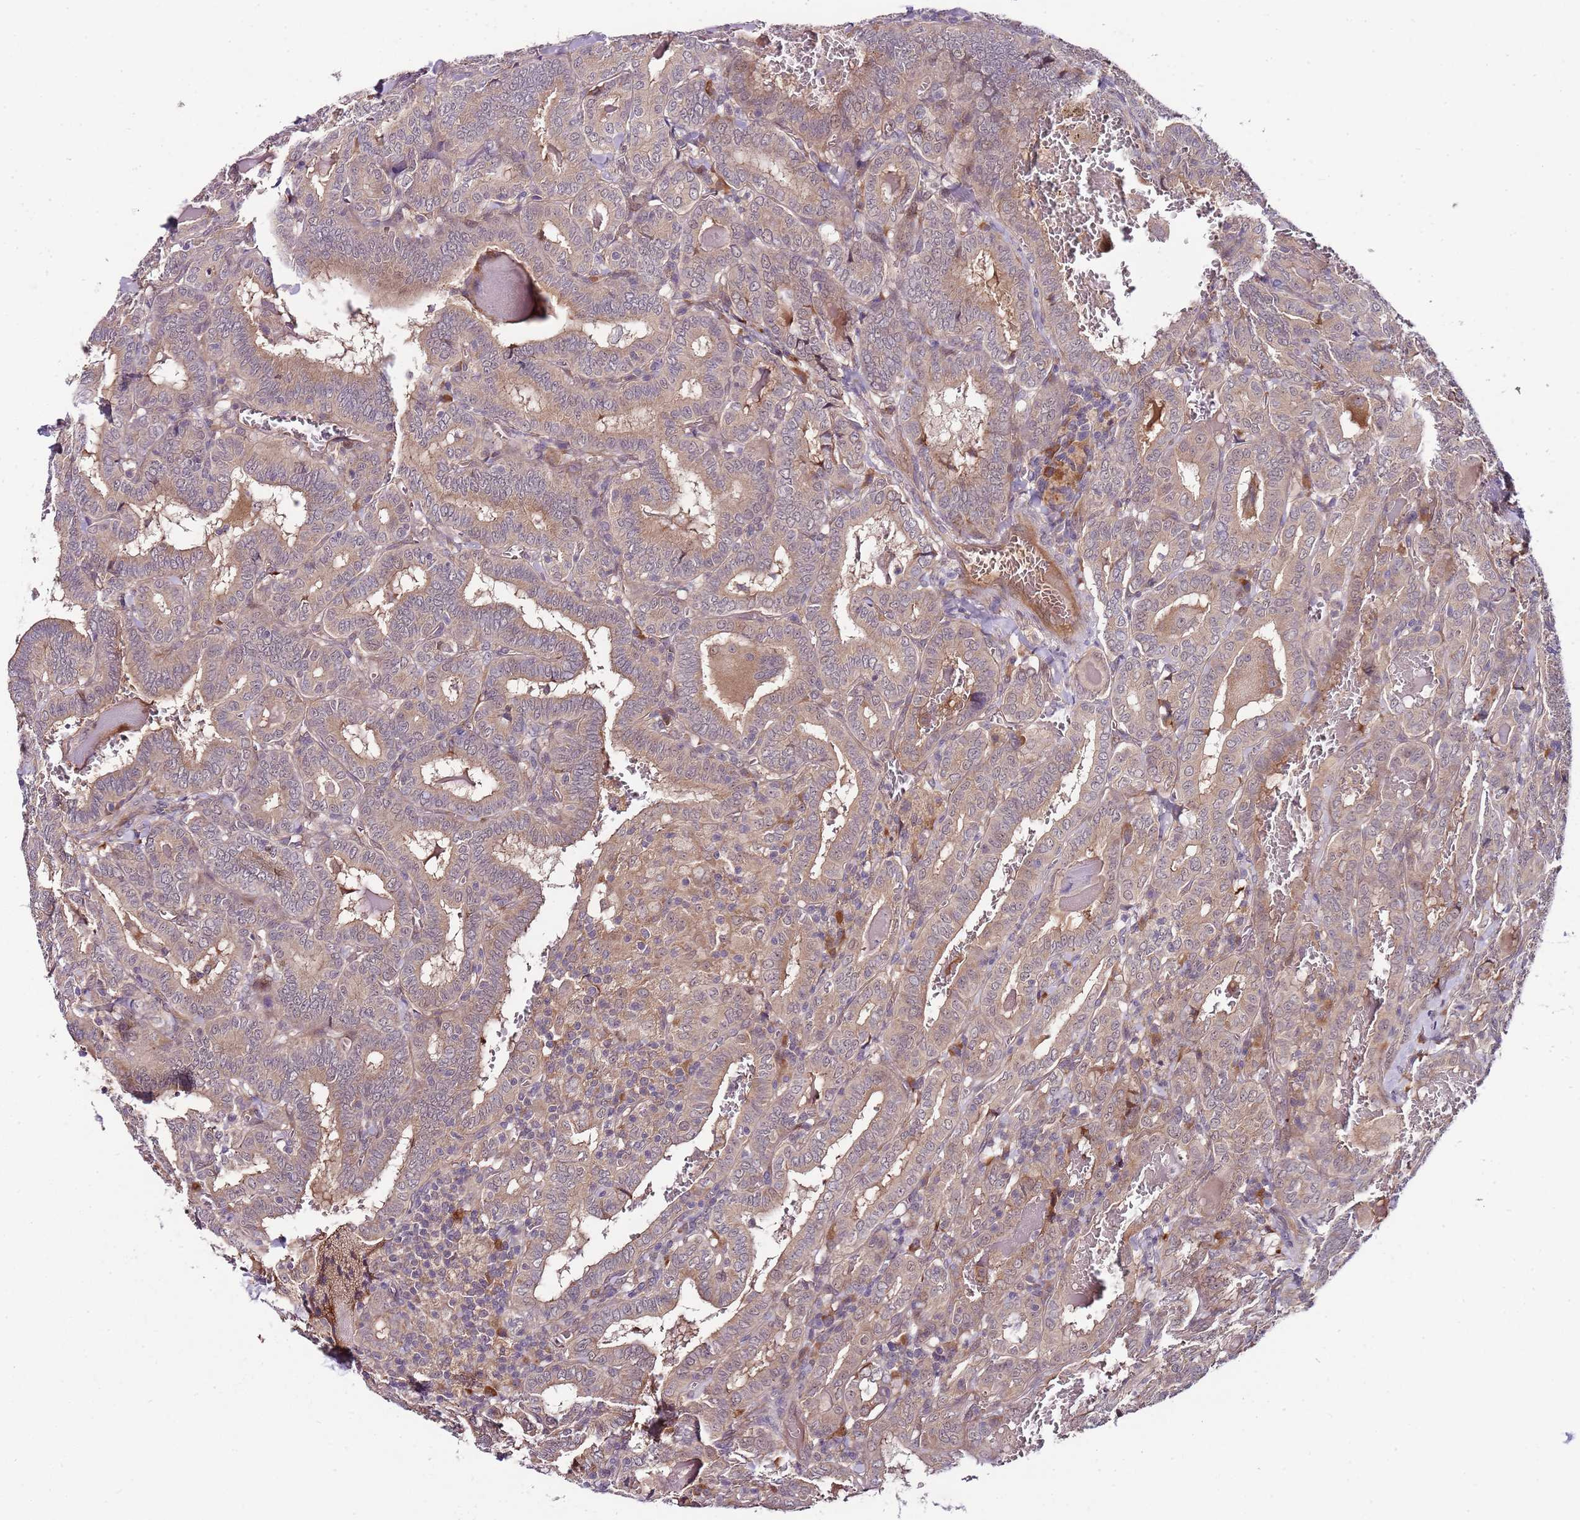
{"staining": {"intensity": "weak", "quantity": ">75%", "location": "cytoplasmic/membranous"}, "tissue": "thyroid cancer", "cell_type": "Tumor cells", "image_type": "cancer", "snomed": [{"axis": "morphology", "description": "Papillary adenocarcinoma, NOS"}, {"axis": "topography", "description": "Thyroid gland"}], "caption": "The micrograph reveals staining of thyroid cancer, revealing weak cytoplasmic/membranous protein positivity (brown color) within tumor cells.", "gene": "FBXL22", "patient": {"sex": "female", "age": 72}}